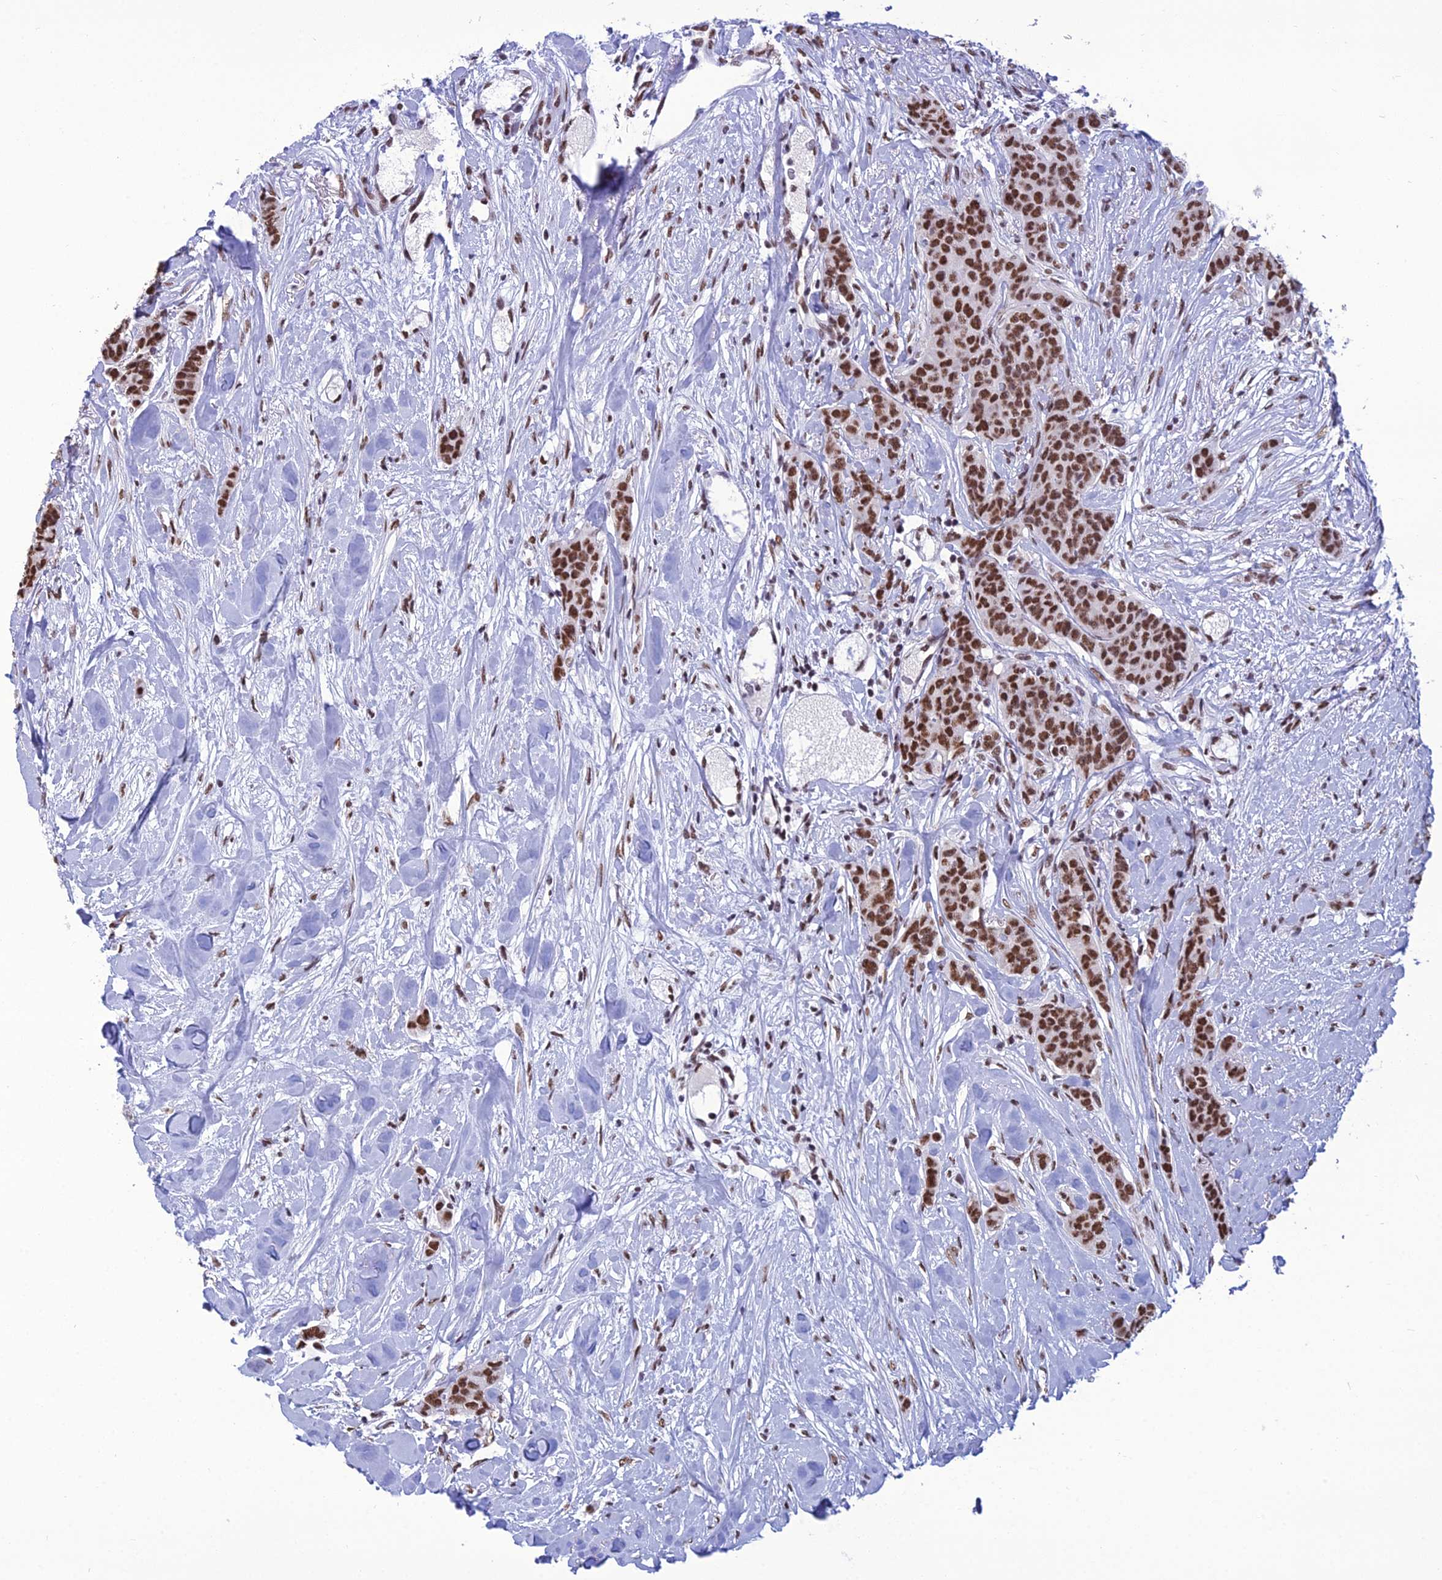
{"staining": {"intensity": "strong", "quantity": ">75%", "location": "nuclear"}, "tissue": "breast cancer", "cell_type": "Tumor cells", "image_type": "cancer", "snomed": [{"axis": "morphology", "description": "Duct carcinoma"}, {"axis": "topography", "description": "Breast"}], "caption": "IHC staining of breast intraductal carcinoma, which shows high levels of strong nuclear positivity in about >75% of tumor cells indicating strong nuclear protein positivity. The staining was performed using DAB (brown) for protein detection and nuclei were counterstained in hematoxylin (blue).", "gene": "PRAMEF12", "patient": {"sex": "female", "age": 40}}